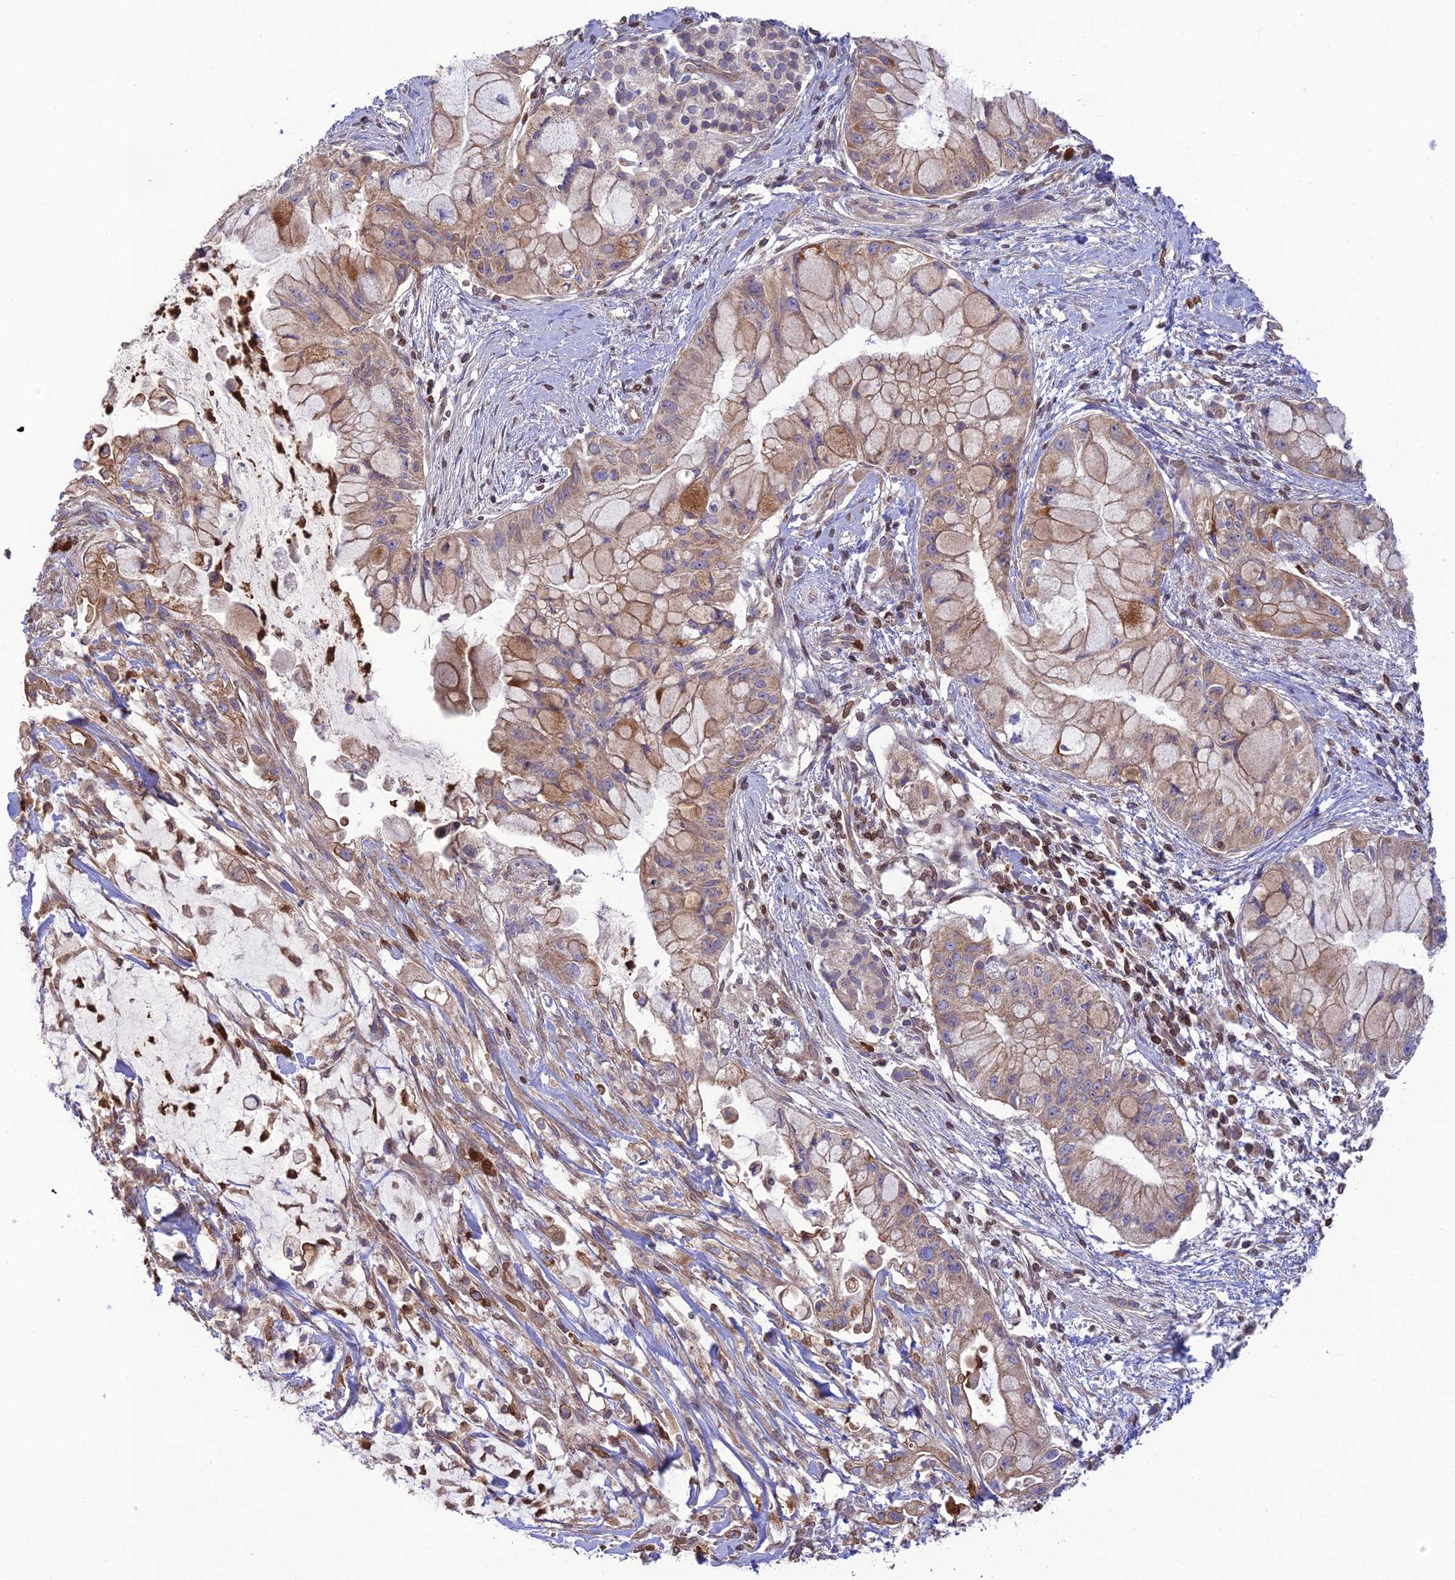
{"staining": {"intensity": "moderate", "quantity": ">75%", "location": "cytoplasmic/membranous"}, "tissue": "pancreatic cancer", "cell_type": "Tumor cells", "image_type": "cancer", "snomed": [{"axis": "morphology", "description": "Adenocarcinoma, NOS"}, {"axis": "topography", "description": "Pancreas"}], "caption": "Human pancreatic adenocarcinoma stained with a brown dye displays moderate cytoplasmic/membranous positive positivity in approximately >75% of tumor cells.", "gene": "PKHD1L1", "patient": {"sex": "male", "age": 48}}